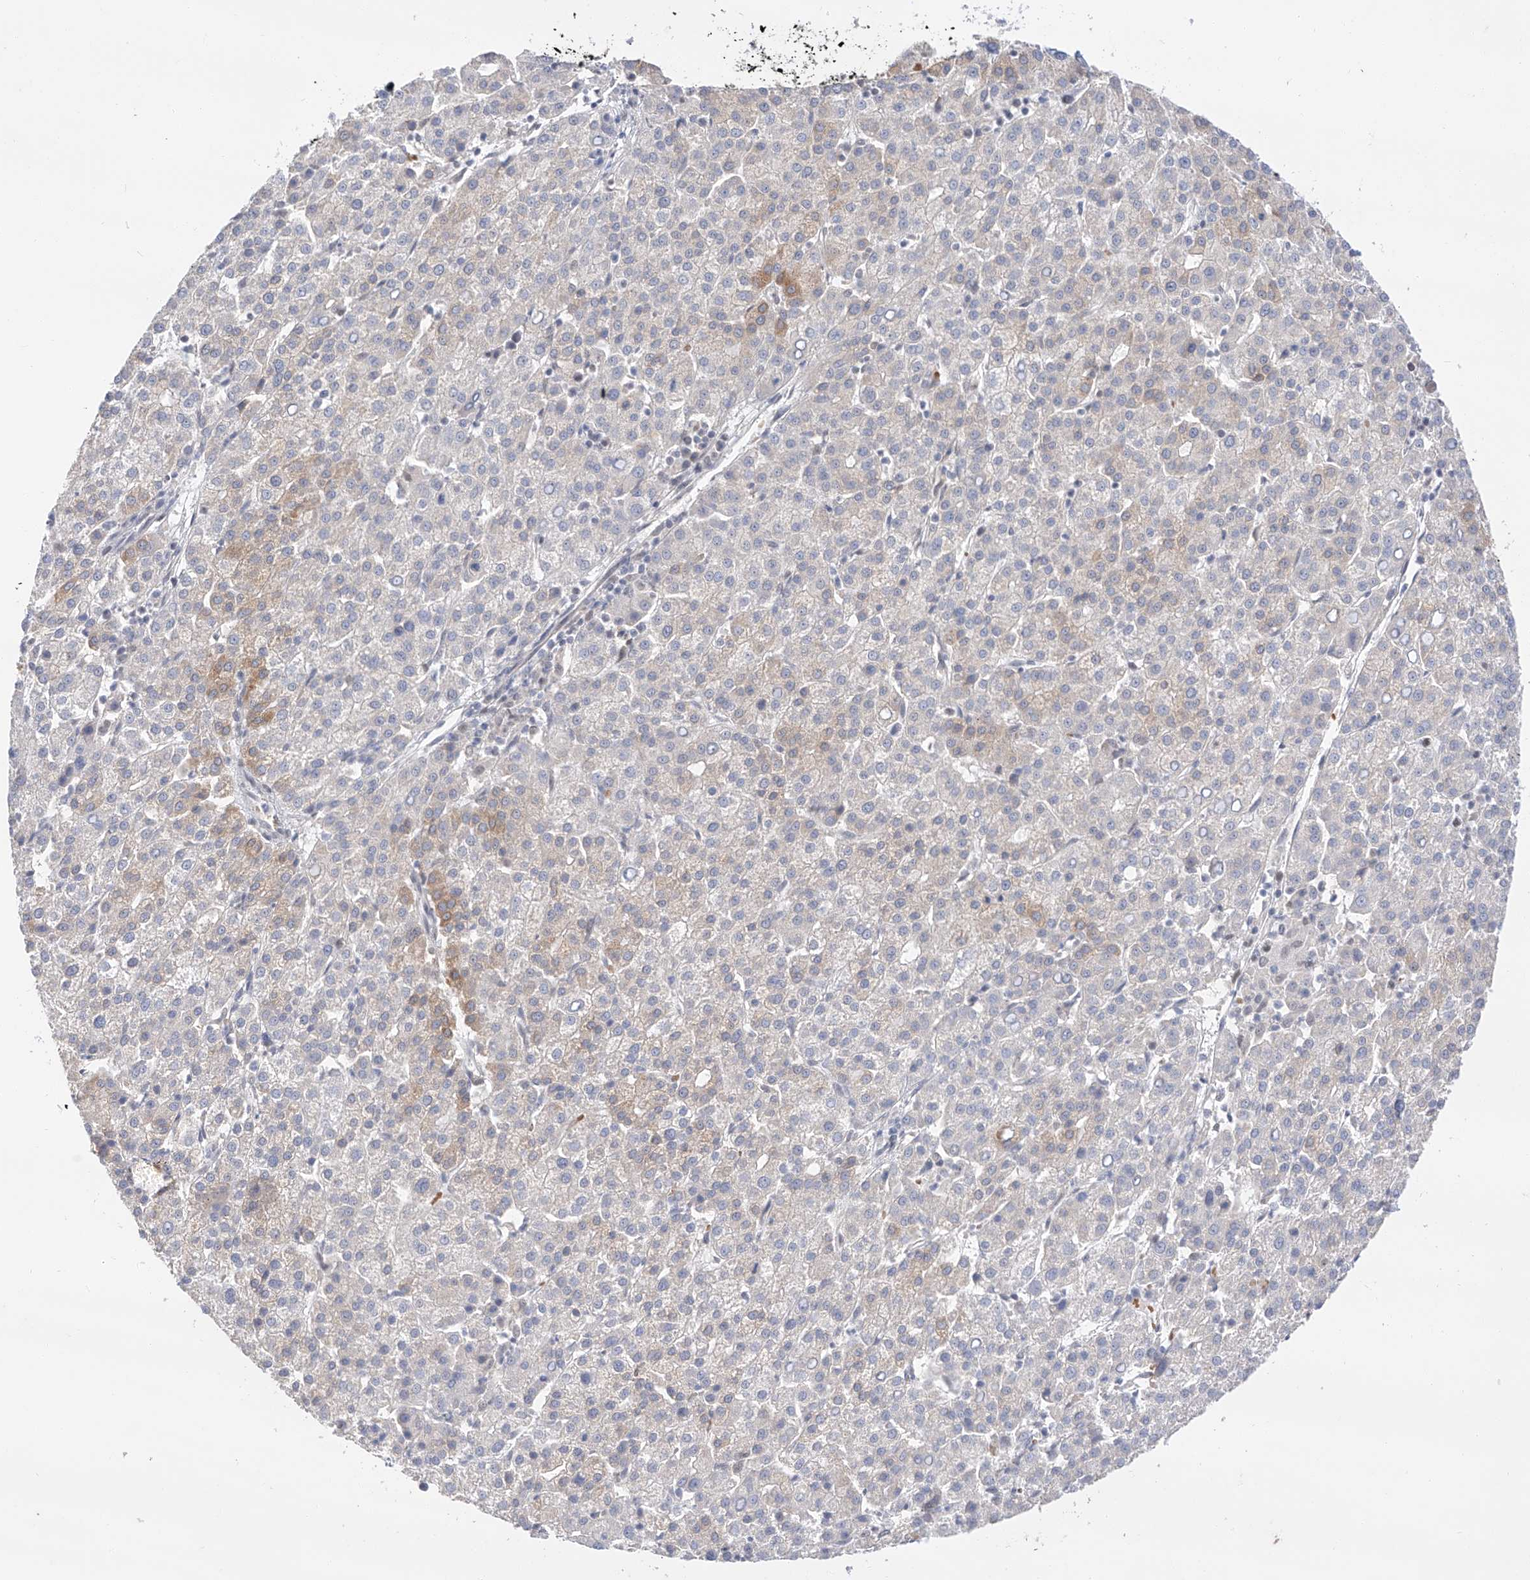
{"staining": {"intensity": "weak", "quantity": "<25%", "location": "cytoplasmic/membranous"}, "tissue": "liver cancer", "cell_type": "Tumor cells", "image_type": "cancer", "snomed": [{"axis": "morphology", "description": "Carcinoma, Hepatocellular, NOS"}, {"axis": "topography", "description": "Liver"}], "caption": "This is a image of immunohistochemistry (IHC) staining of liver cancer, which shows no expression in tumor cells.", "gene": "POGK", "patient": {"sex": "female", "age": 58}}